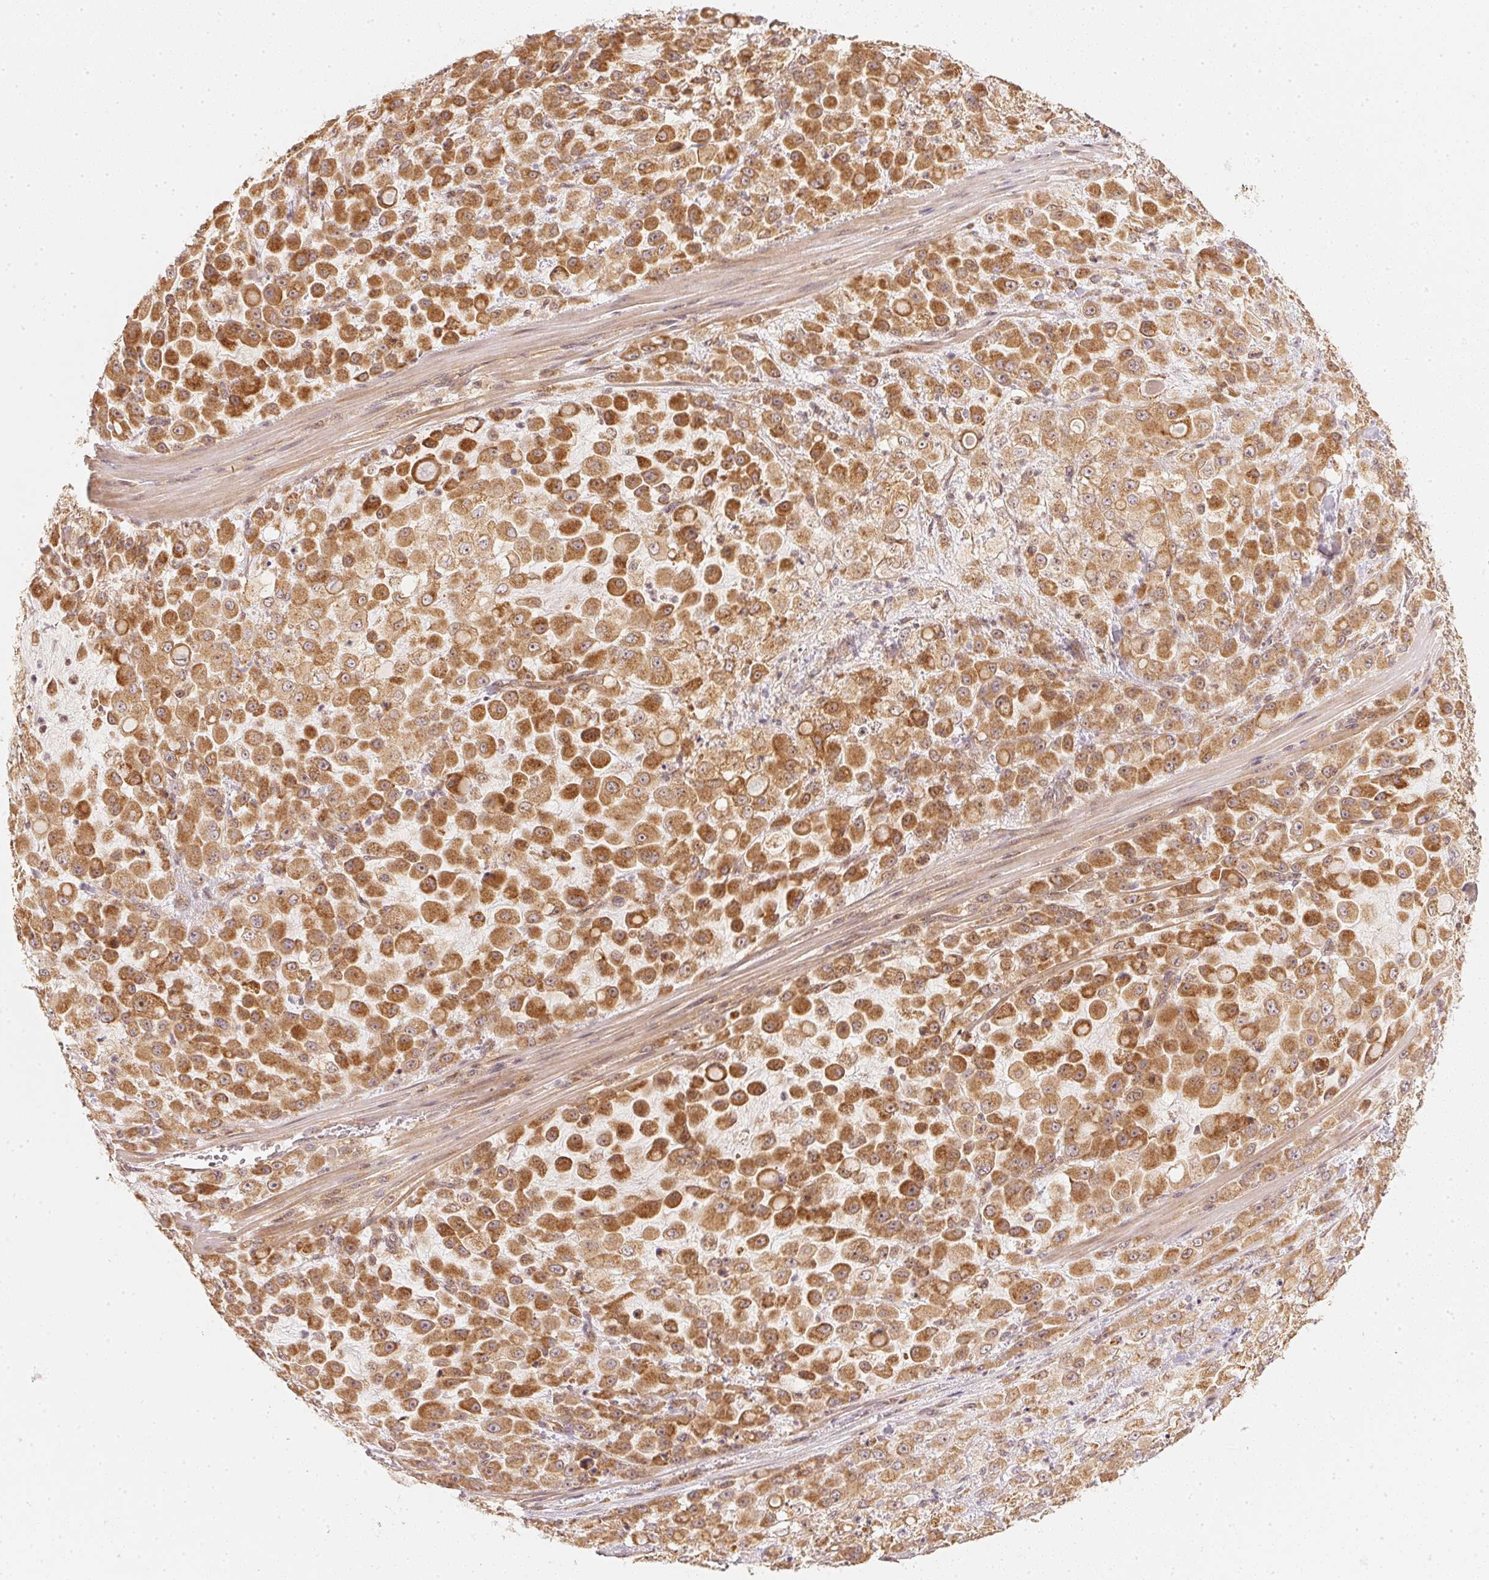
{"staining": {"intensity": "strong", "quantity": ">75%", "location": "cytoplasmic/membranous,nuclear"}, "tissue": "stomach cancer", "cell_type": "Tumor cells", "image_type": "cancer", "snomed": [{"axis": "morphology", "description": "Adenocarcinoma, NOS"}, {"axis": "topography", "description": "Stomach"}], "caption": "IHC (DAB (3,3'-diaminobenzidine)) staining of human stomach adenocarcinoma displays strong cytoplasmic/membranous and nuclear protein expression in approximately >75% of tumor cells.", "gene": "WDR54", "patient": {"sex": "female", "age": 76}}